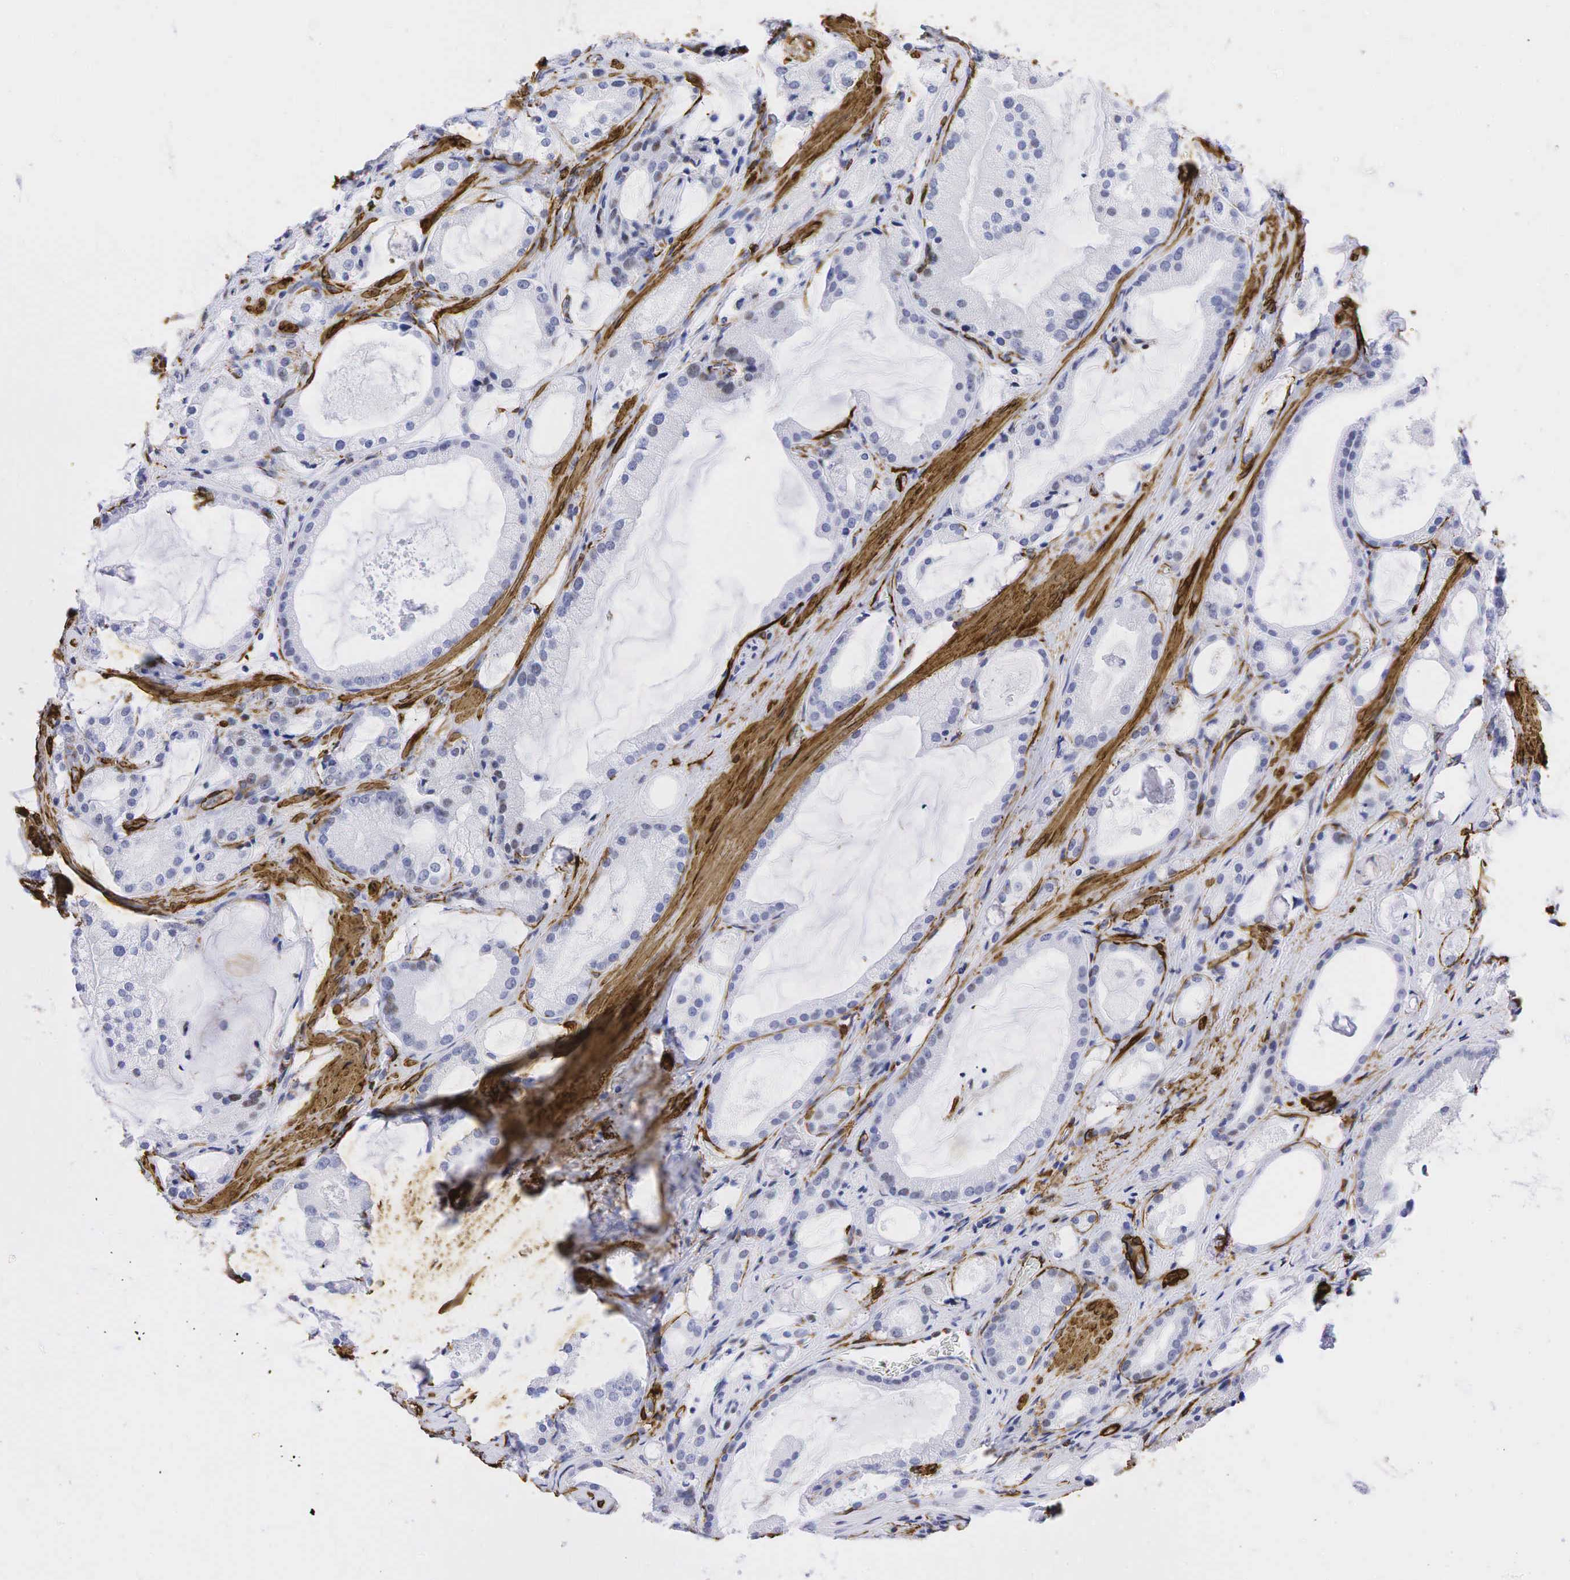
{"staining": {"intensity": "weak", "quantity": "<25%", "location": "nuclear"}, "tissue": "prostate cancer", "cell_type": "Tumor cells", "image_type": "cancer", "snomed": [{"axis": "morphology", "description": "Adenocarcinoma, Medium grade"}, {"axis": "topography", "description": "Prostate"}], "caption": "Micrograph shows no significant protein expression in tumor cells of prostate adenocarcinoma (medium-grade).", "gene": "ACTA2", "patient": {"sex": "male", "age": 70}}